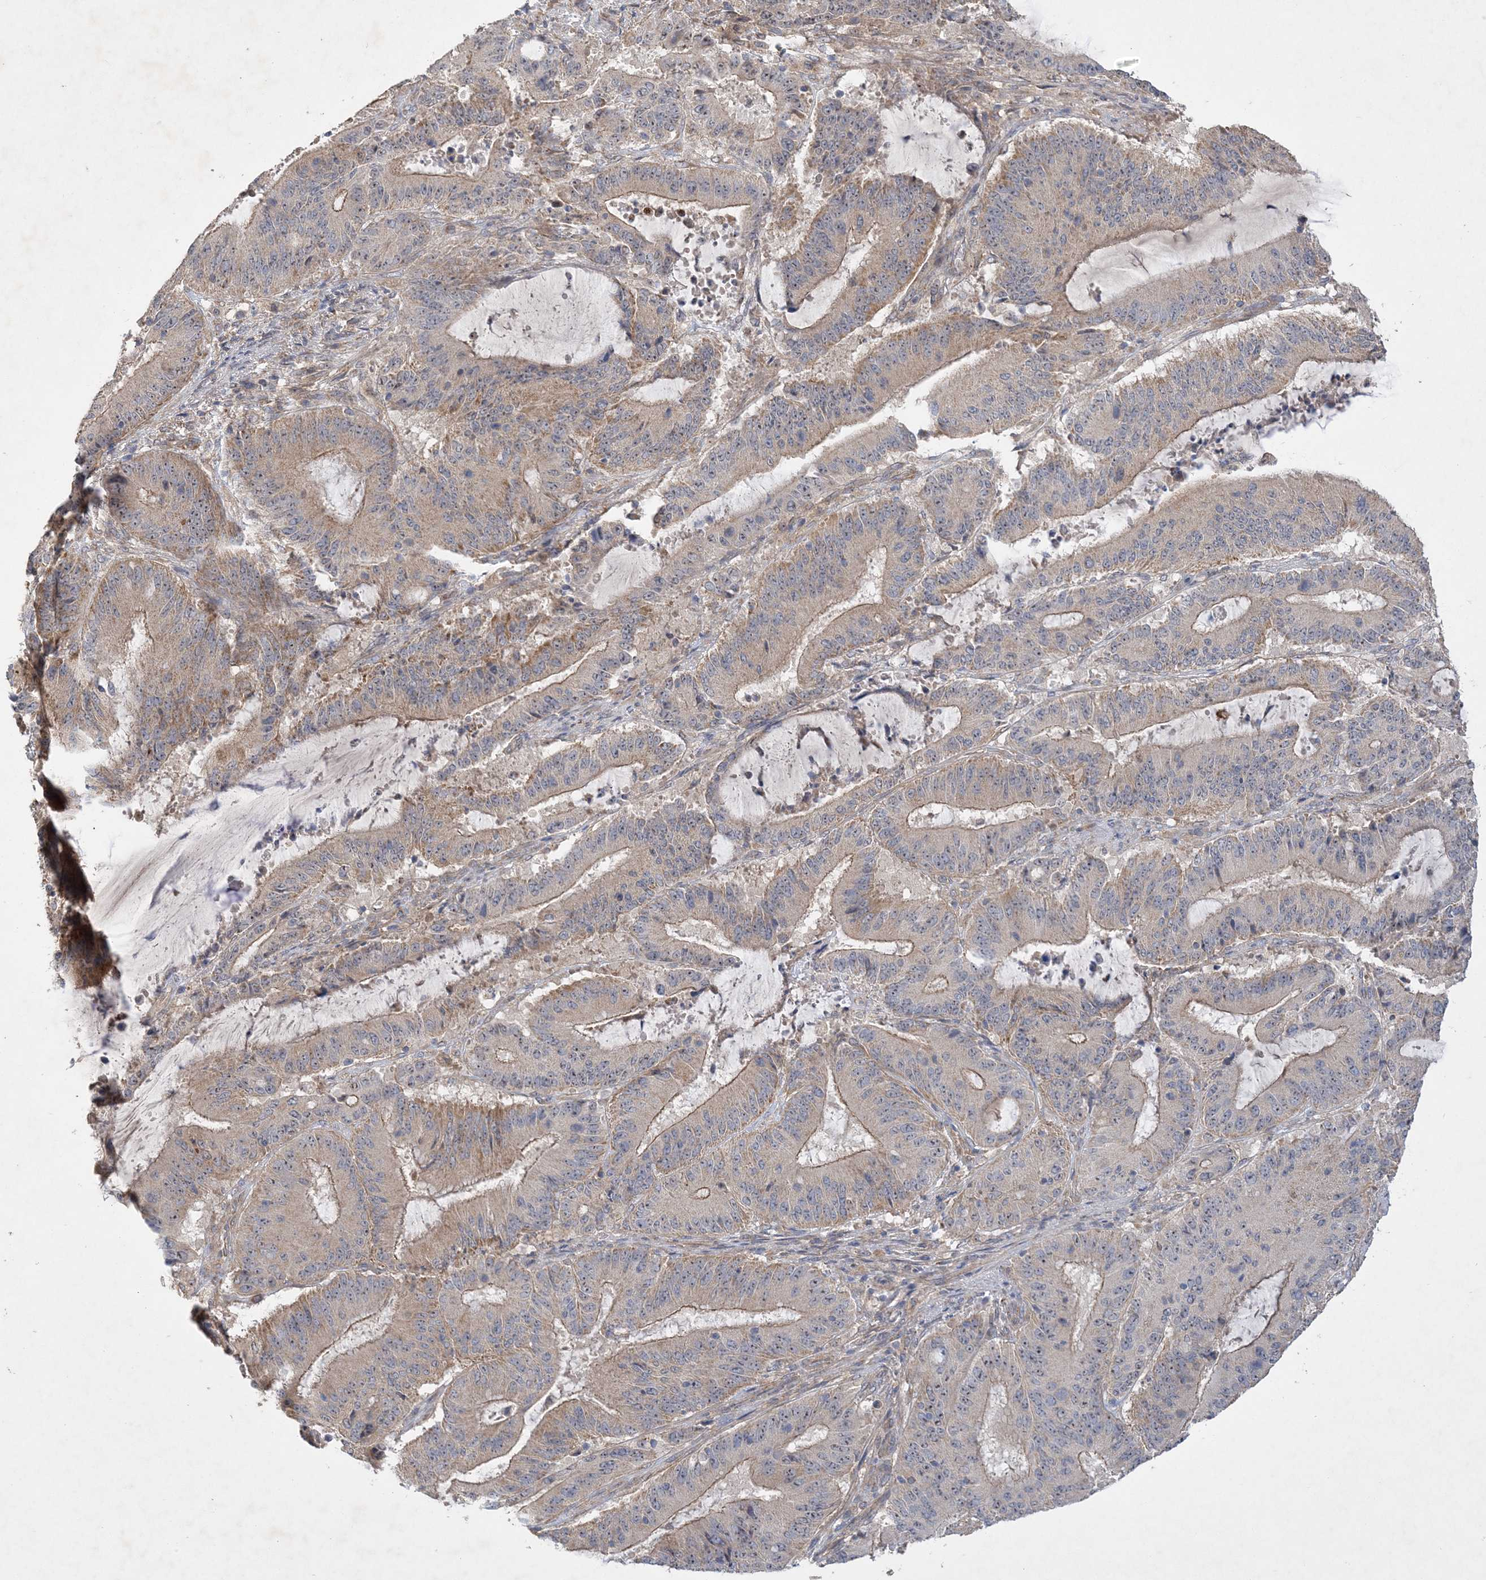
{"staining": {"intensity": "weak", "quantity": "25%-75%", "location": "cytoplasmic/membranous,nuclear"}, "tissue": "liver cancer", "cell_type": "Tumor cells", "image_type": "cancer", "snomed": [{"axis": "morphology", "description": "Normal tissue, NOS"}, {"axis": "morphology", "description": "Cholangiocarcinoma"}, {"axis": "topography", "description": "Liver"}, {"axis": "topography", "description": "Peripheral nerve tissue"}], "caption": "High-magnification brightfield microscopy of liver cancer (cholangiocarcinoma) stained with DAB (3,3'-diaminobenzidine) (brown) and counterstained with hematoxylin (blue). tumor cells exhibit weak cytoplasmic/membranous and nuclear staining is appreciated in approximately25%-75% of cells. Ihc stains the protein of interest in brown and the nuclei are stained blue.", "gene": "FEZ2", "patient": {"sex": "female", "age": 73}}